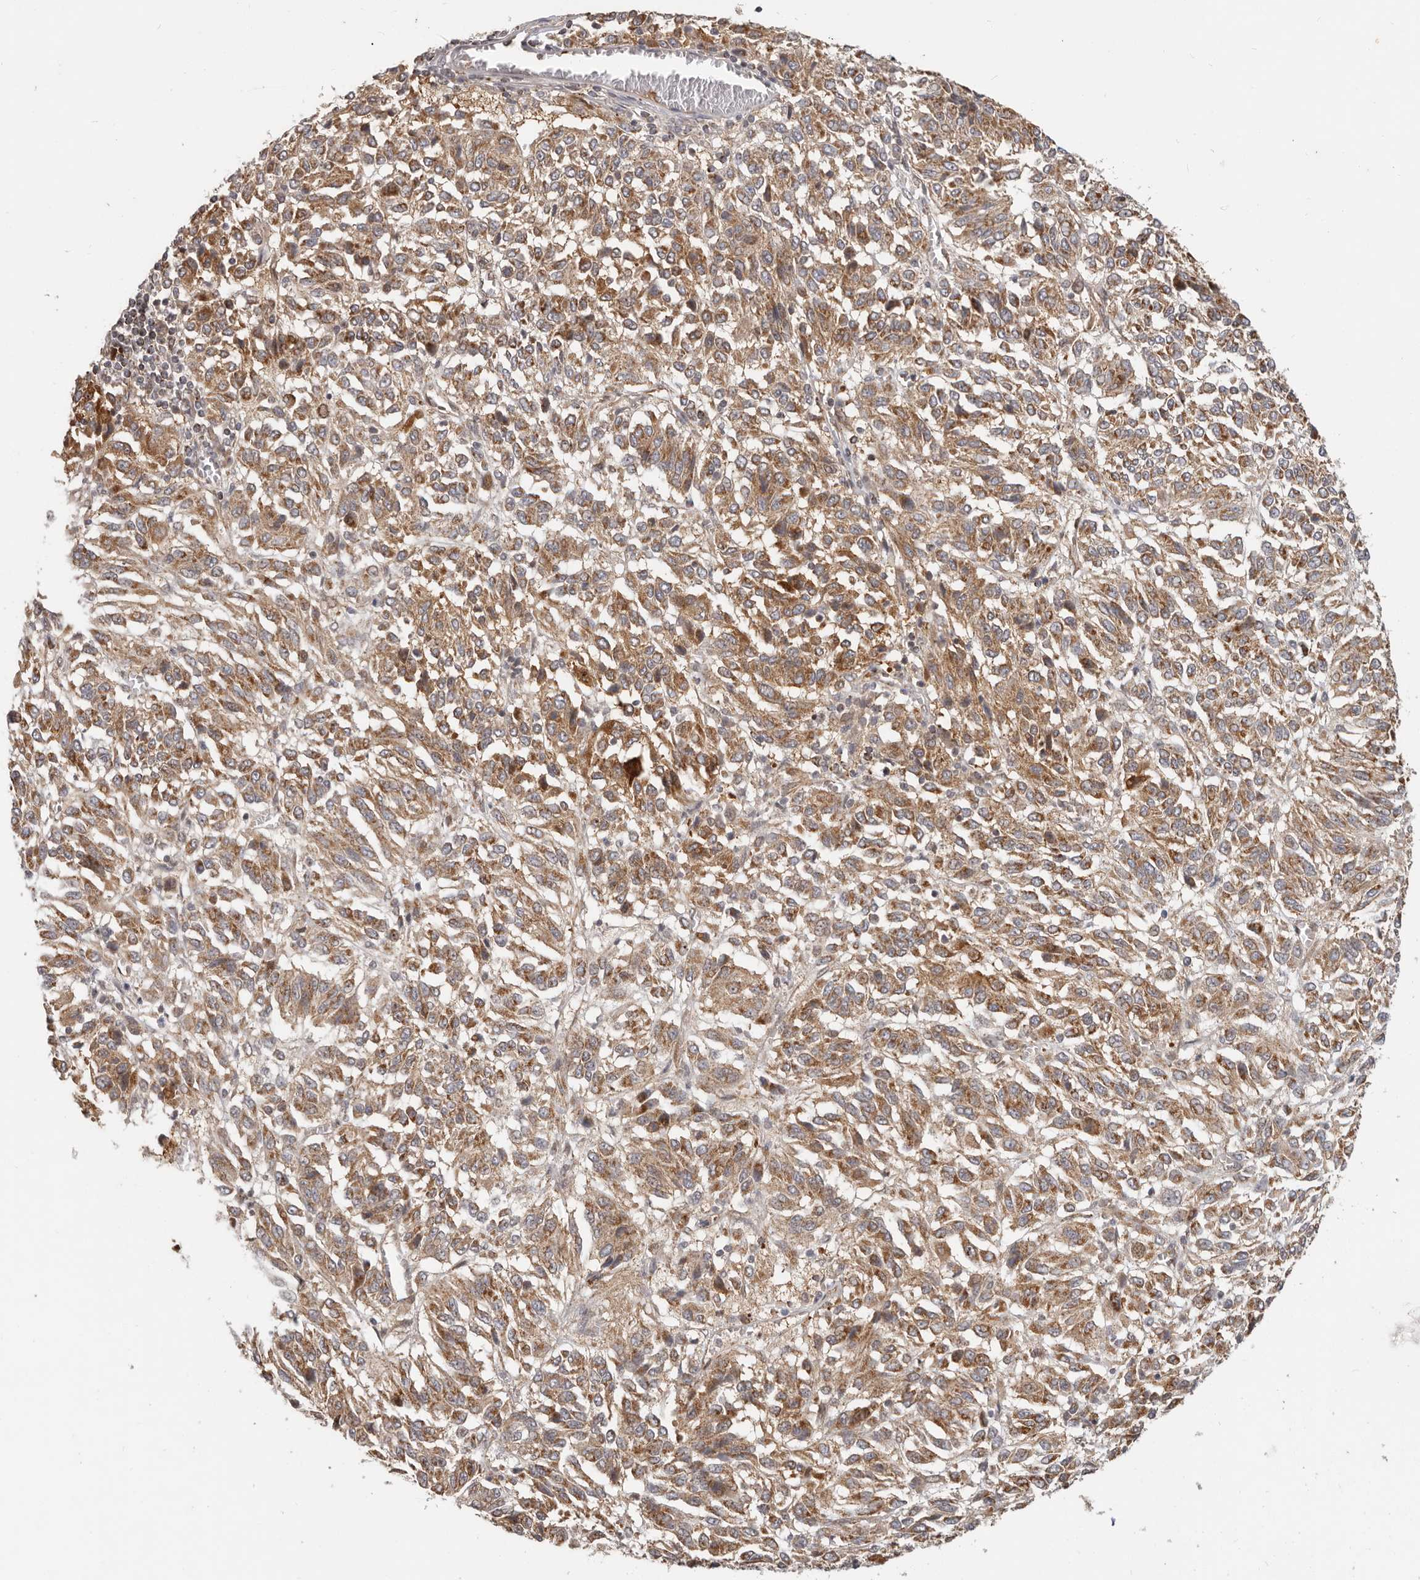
{"staining": {"intensity": "moderate", "quantity": ">75%", "location": "cytoplasmic/membranous"}, "tissue": "melanoma", "cell_type": "Tumor cells", "image_type": "cancer", "snomed": [{"axis": "morphology", "description": "Malignant melanoma, Metastatic site"}, {"axis": "topography", "description": "Lung"}], "caption": "Immunohistochemistry of human malignant melanoma (metastatic site) shows medium levels of moderate cytoplasmic/membranous staining in approximately >75% of tumor cells. (DAB (3,3'-diaminobenzidine) = brown stain, brightfield microscopy at high magnification).", "gene": "USP49", "patient": {"sex": "male", "age": 64}}